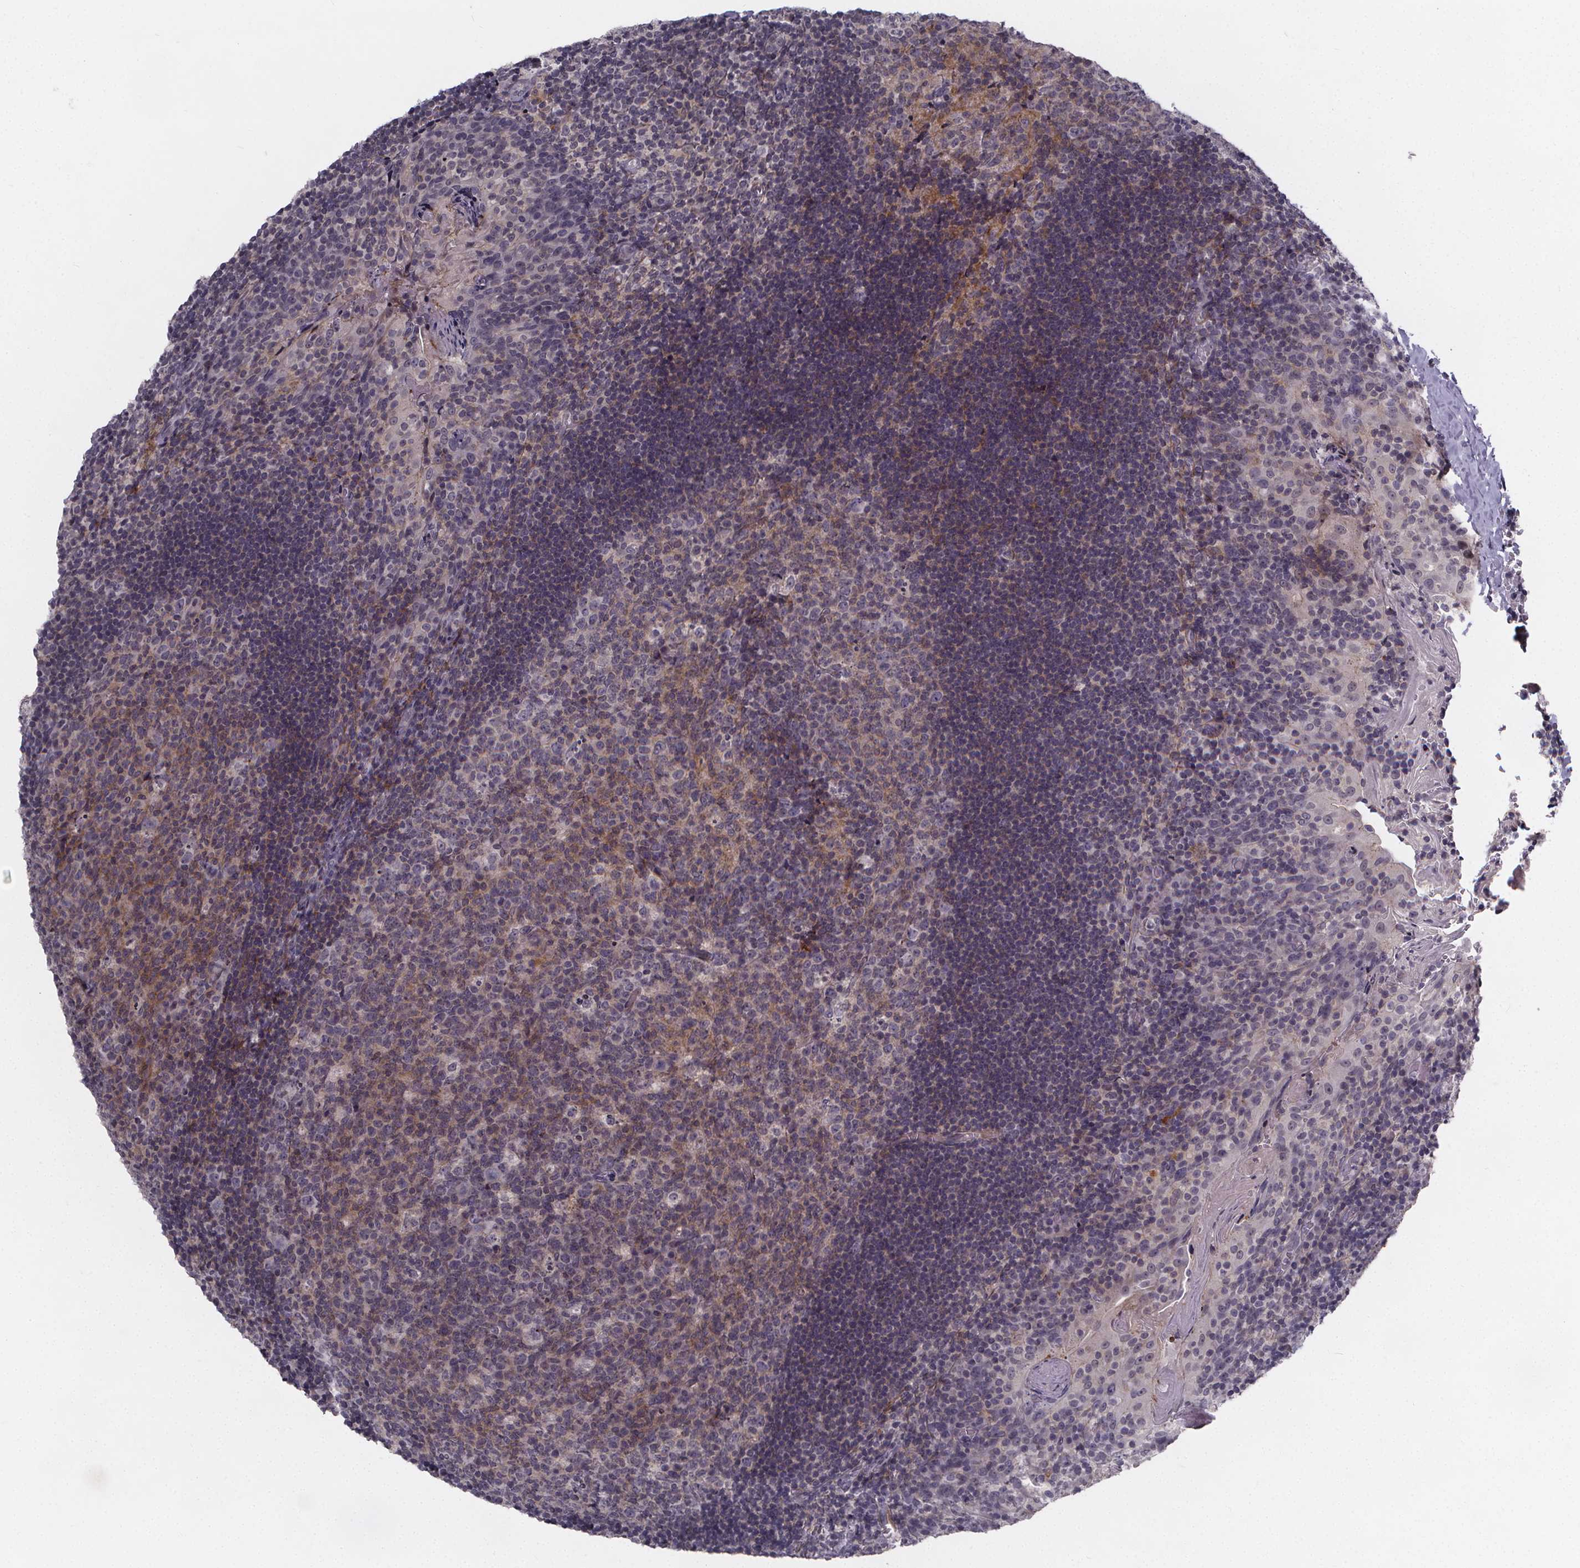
{"staining": {"intensity": "weak", "quantity": "<25%", "location": "cytoplasmic/membranous"}, "tissue": "tonsil", "cell_type": "Germinal center cells", "image_type": "normal", "snomed": [{"axis": "morphology", "description": "Normal tissue, NOS"}, {"axis": "topography", "description": "Tonsil"}], "caption": "Immunohistochemistry micrograph of unremarkable tonsil: tonsil stained with DAB (3,3'-diaminobenzidine) displays no significant protein expression in germinal center cells. (Immunohistochemistry, brightfield microscopy, high magnification).", "gene": "FBXW2", "patient": {"sex": "male", "age": 17}}